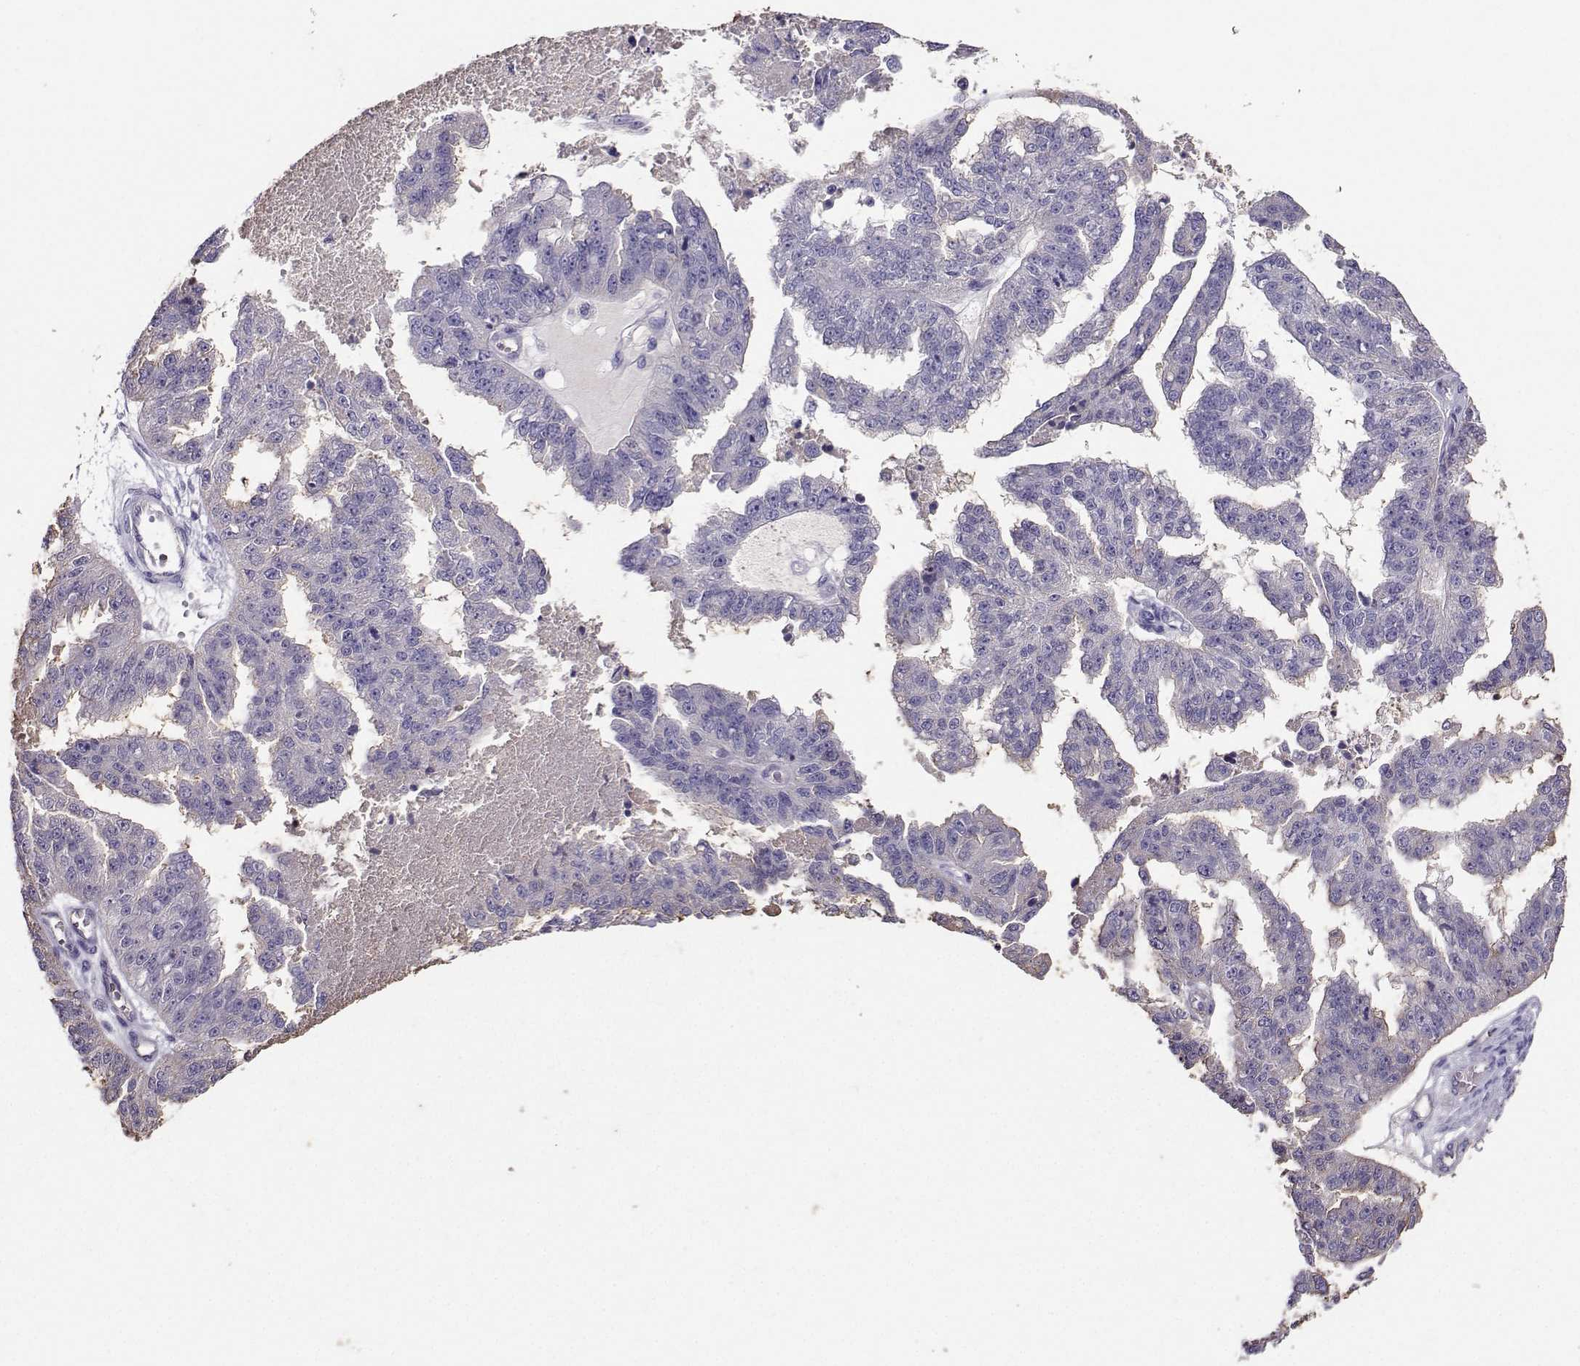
{"staining": {"intensity": "negative", "quantity": "none", "location": "none"}, "tissue": "ovarian cancer", "cell_type": "Tumor cells", "image_type": "cancer", "snomed": [{"axis": "morphology", "description": "Cystadenocarcinoma, serous, NOS"}, {"axis": "topography", "description": "Ovary"}], "caption": "IHC image of serous cystadenocarcinoma (ovarian) stained for a protein (brown), which displays no staining in tumor cells.", "gene": "CLUL1", "patient": {"sex": "female", "age": 58}}